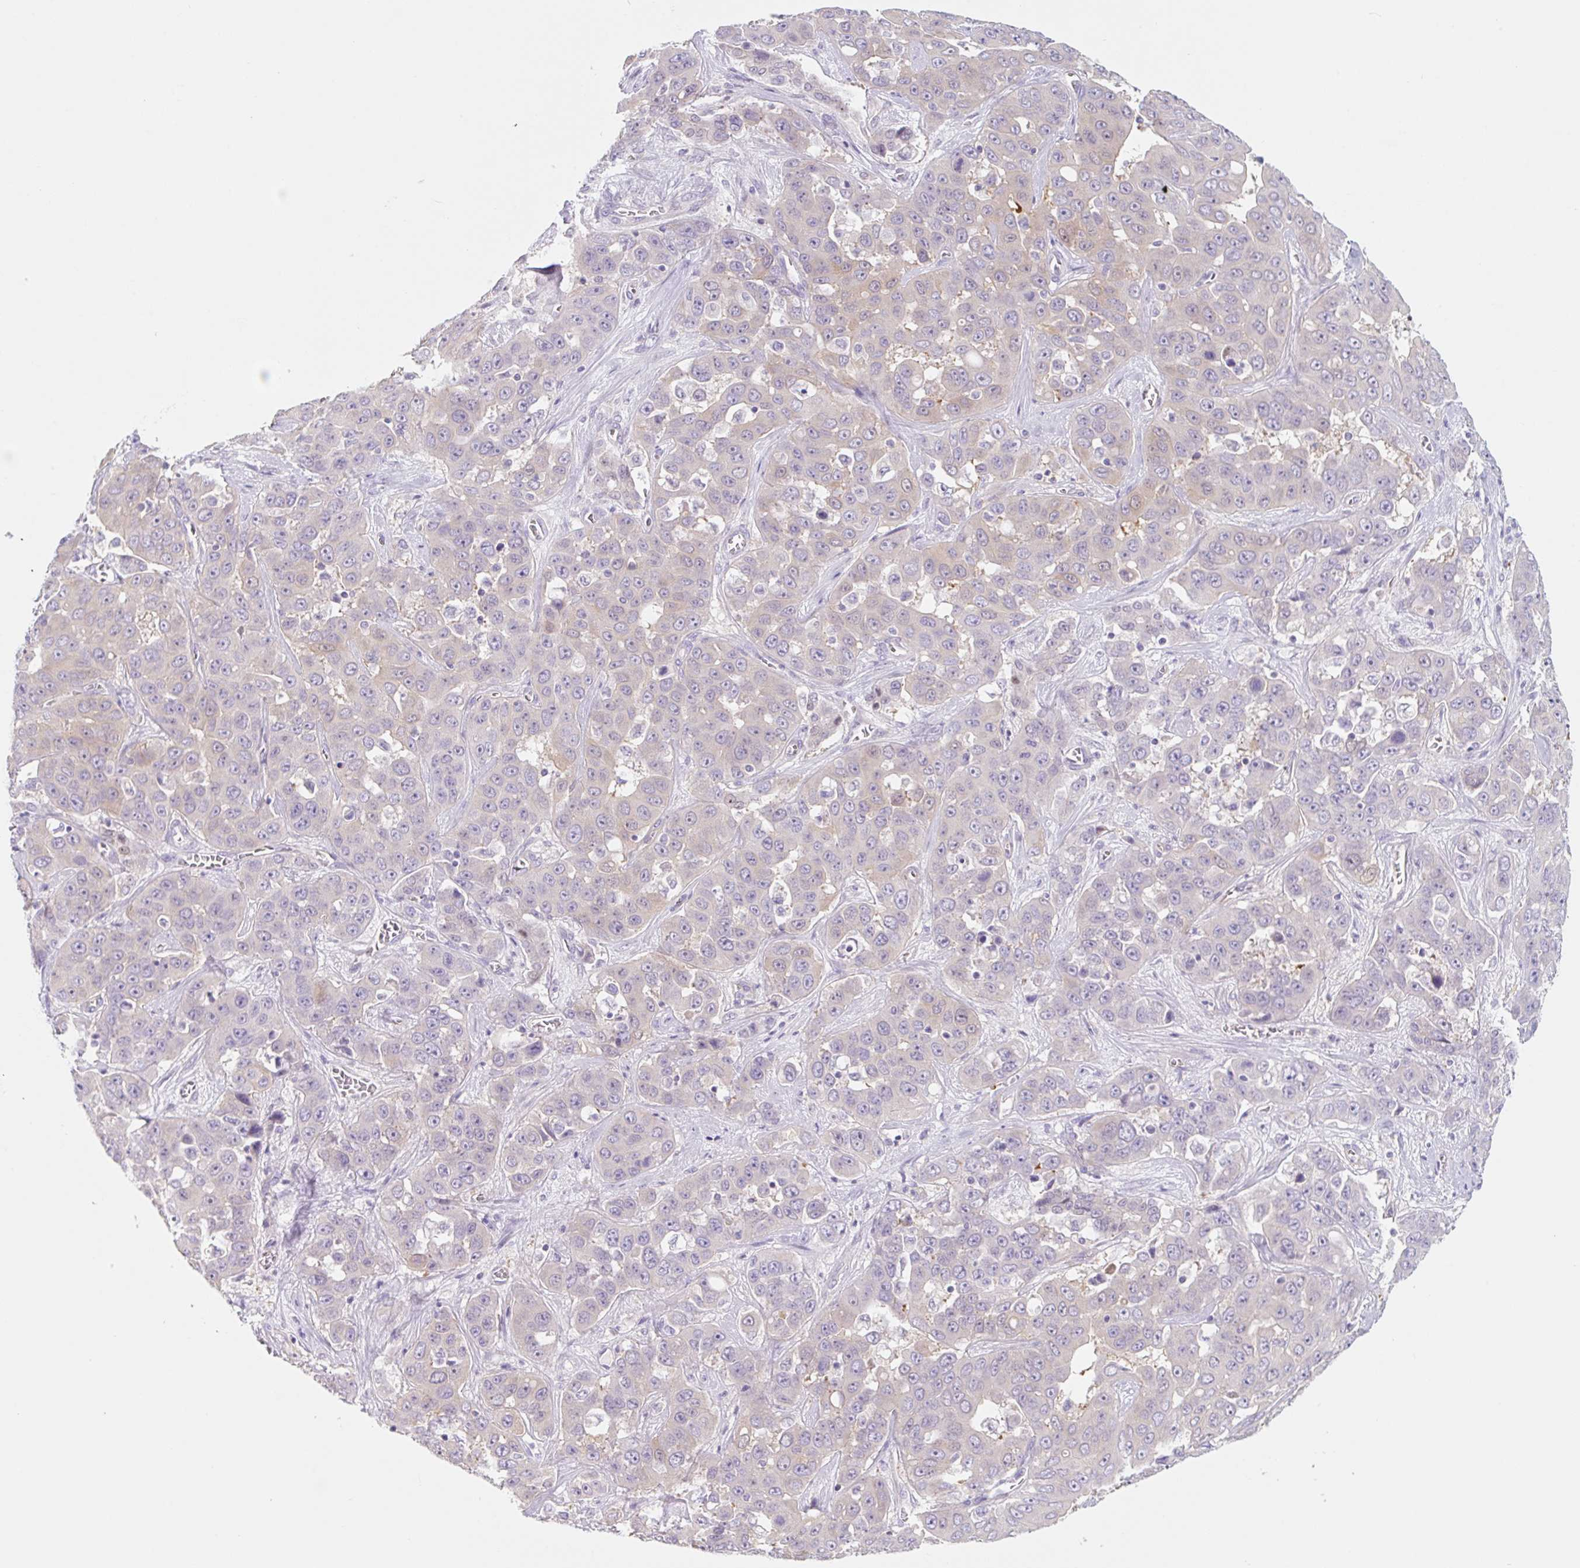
{"staining": {"intensity": "weak", "quantity": "<25%", "location": "cytoplasmic/membranous"}, "tissue": "liver cancer", "cell_type": "Tumor cells", "image_type": "cancer", "snomed": [{"axis": "morphology", "description": "Cholangiocarcinoma"}, {"axis": "topography", "description": "Liver"}], "caption": "This is a histopathology image of immunohistochemistry (IHC) staining of liver cancer (cholangiocarcinoma), which shows no staining in tumor cells. The staining was performed using DAB to visualize the protein expression in brown, while the nuclei were stained in blue with hematoxylin (Magnification: 20x).", "gene": "LYVE1", "patient": {"sex": "female", "age": 52}}